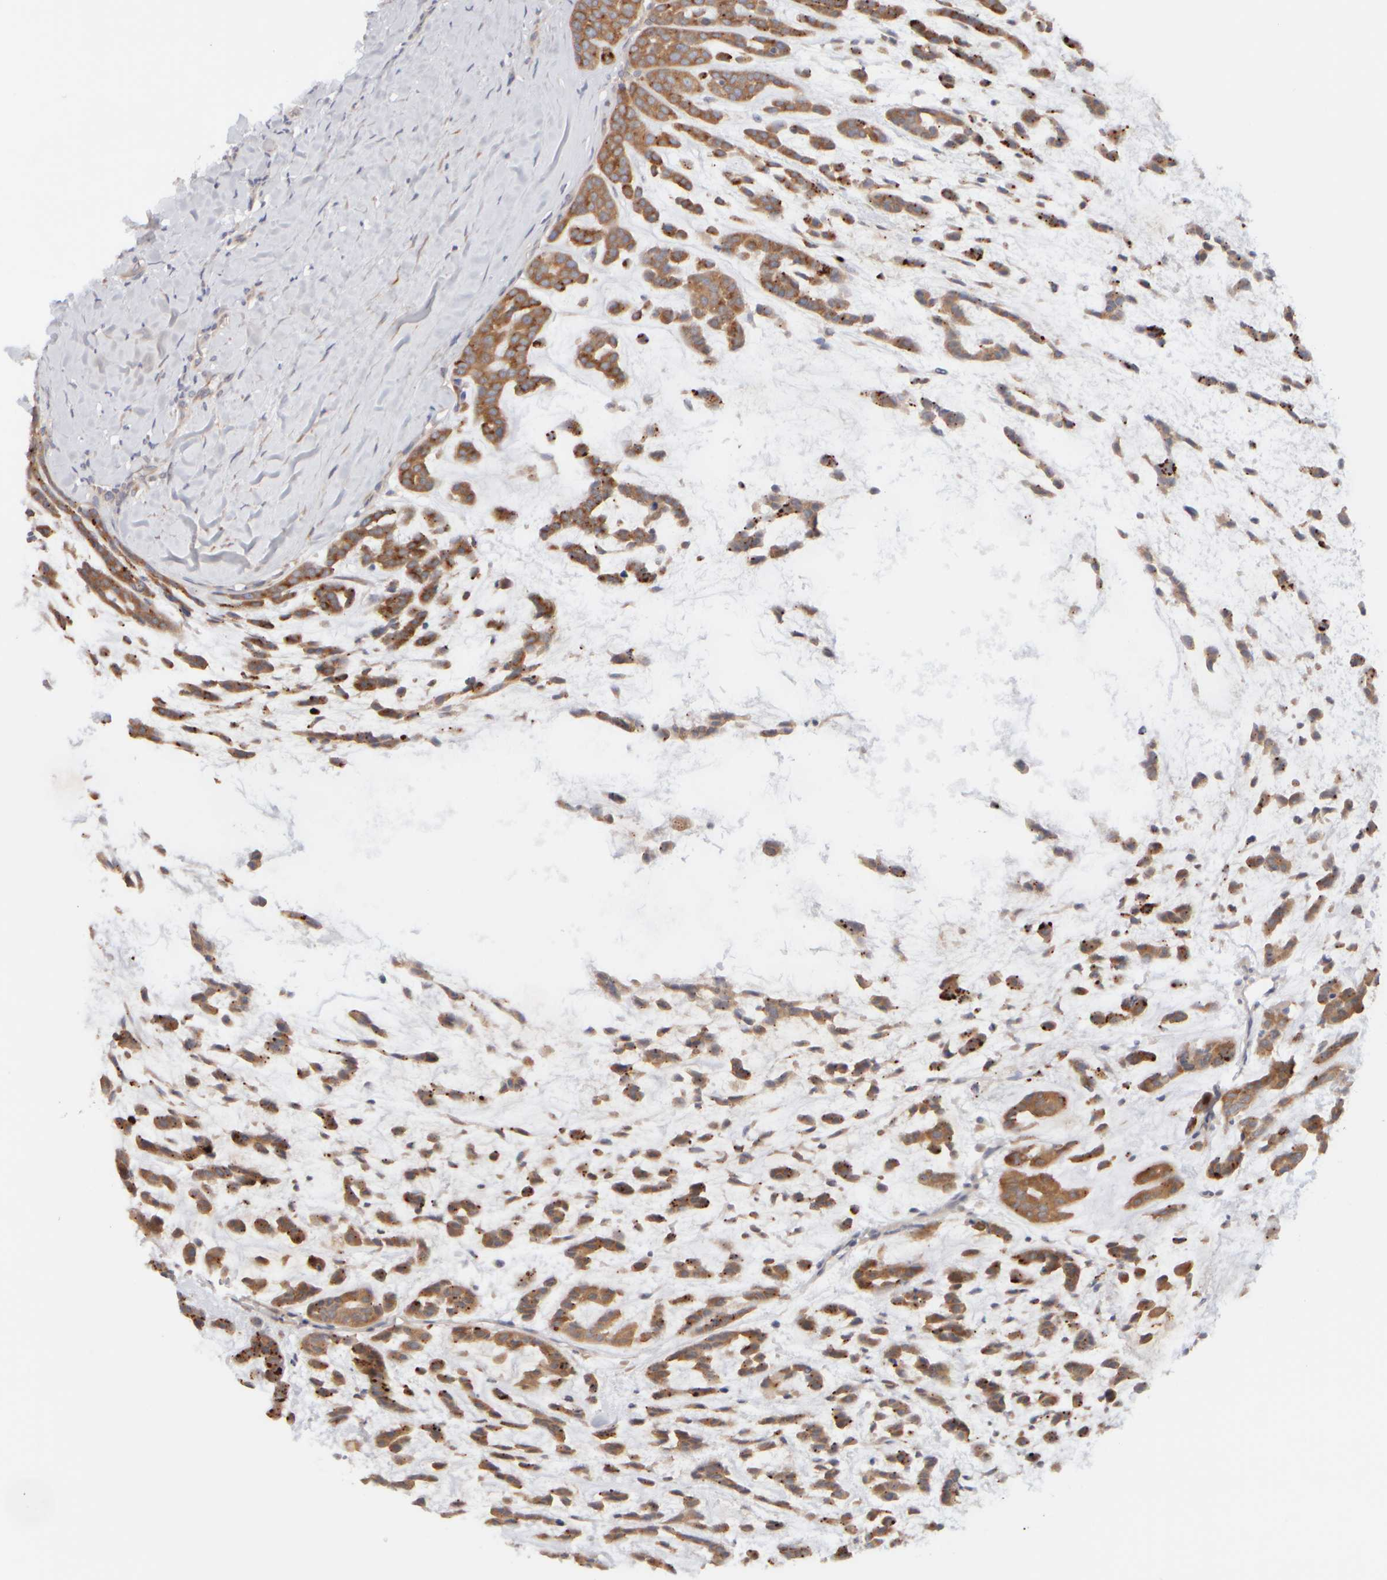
{"staining": {"intensity": "moderate", "quantity": ">75%", "location": "cytoplasmic/membranous"}, "tissue": "head and neck cancer", "cell_type": "Tumor cells", "image_type": "cancer", "snomed": [{"axis": "morphology", "description": "Adenocarcinoma, NOS"}, {"axis": "morphology", "description": "Adenoma, NOS"}, {"axis": "topography", "description": "Head-Neck"}], "caption": "Protein expression analysis of head and neck adenoma displays moderate cytoplasmic/membranous staining in about >75% of tumor cells.", "gene": "GOPC", "patient": {"sex": "female", "age": 55}}